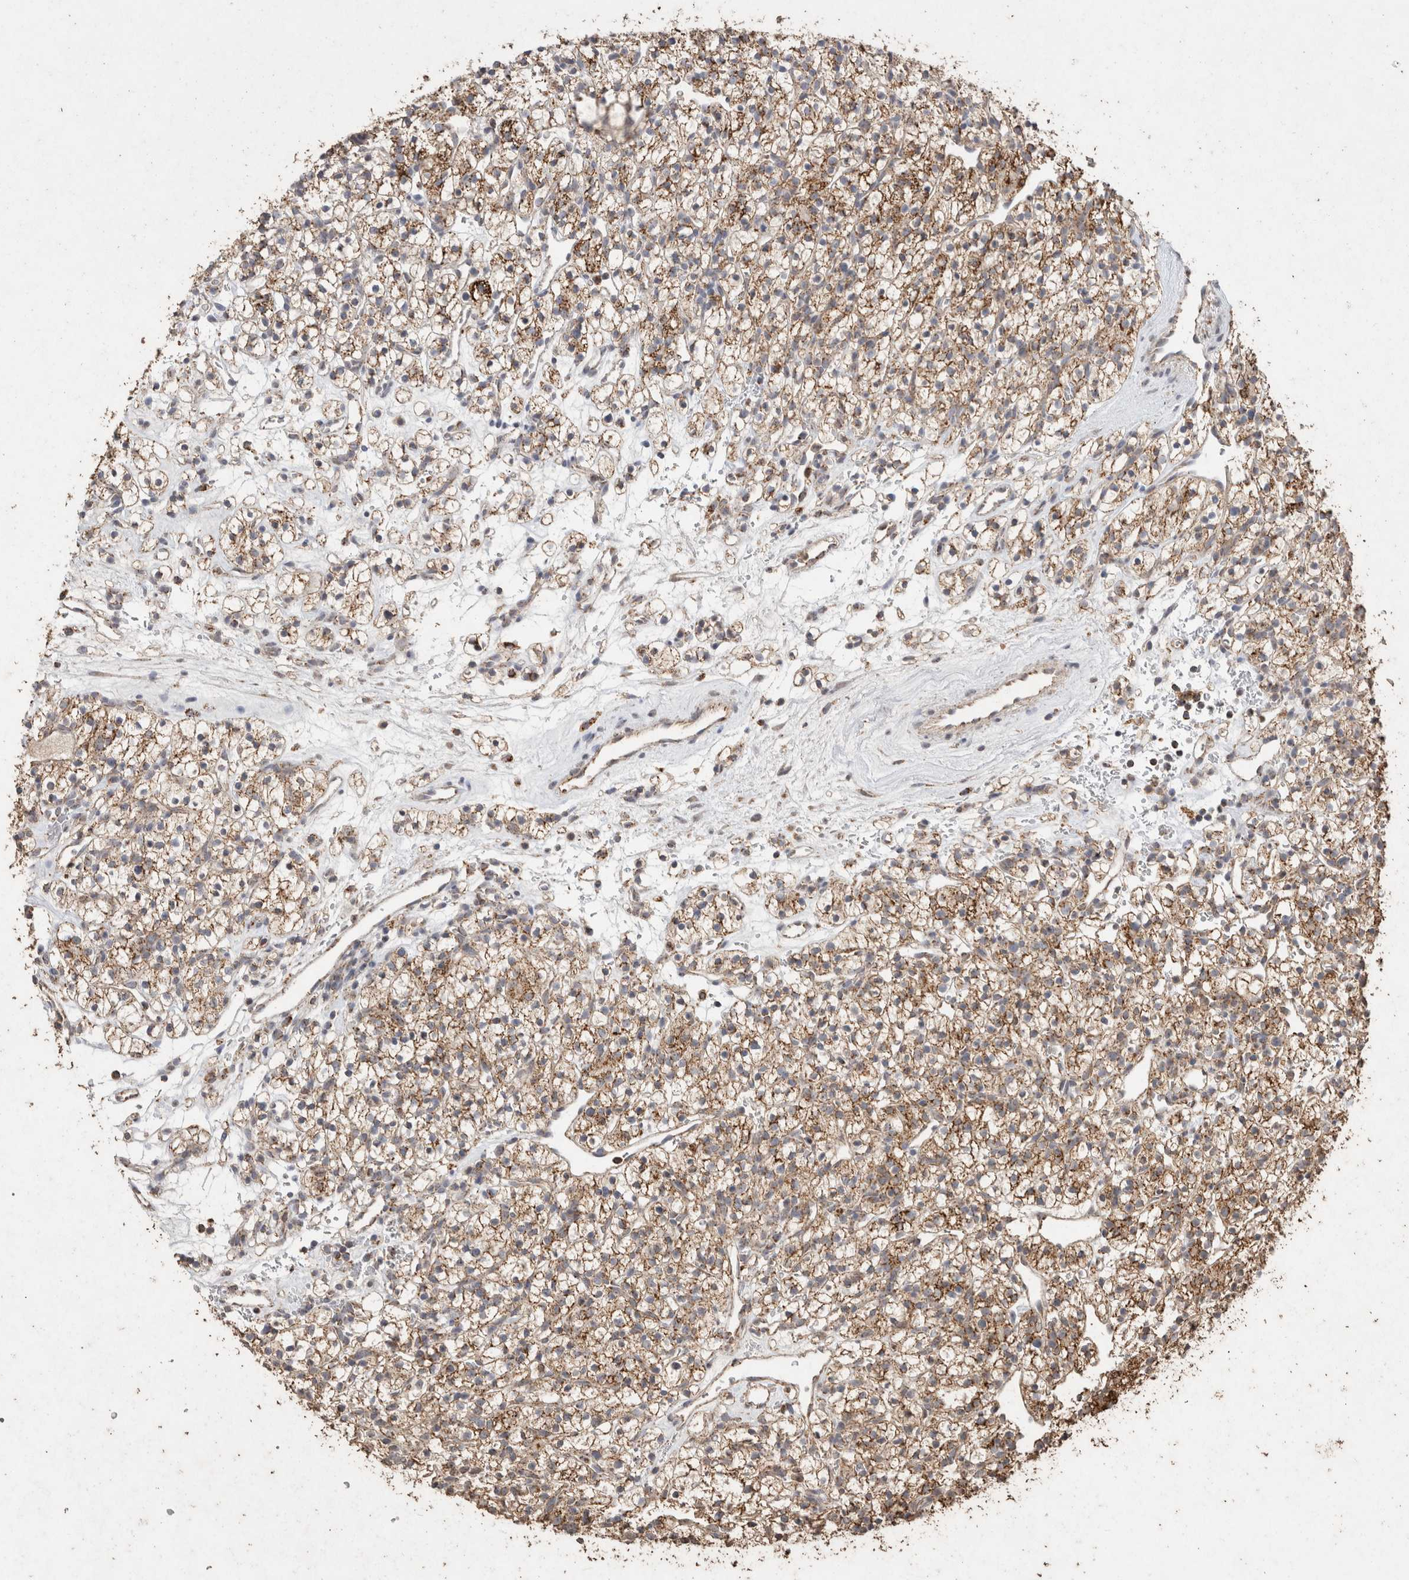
{"staining": {"intensity": "moderate", "quantity": ">75%", "location": "cytoplasmic/membranous"}, "tissue": "renal cancer", "cell_type": "Tumor cells", "image_type": "cancer", "snomed": [{"axis": "morphology", "description": "Adenocarcinoma, NOS"}, {"axis": "topography", "description": "Kidney"}], "caption": "Immunohistochemical staining of renal cancer (adenocarcinoma) shows medium levels of moderate cytoplasmic/membranous staining in about >75% of tumor cells. The protein of interest is shown in brown color, while the nuclei are stained blue.", "gene": "ACADM", "patient": {"sex": "female", "age": 57}}